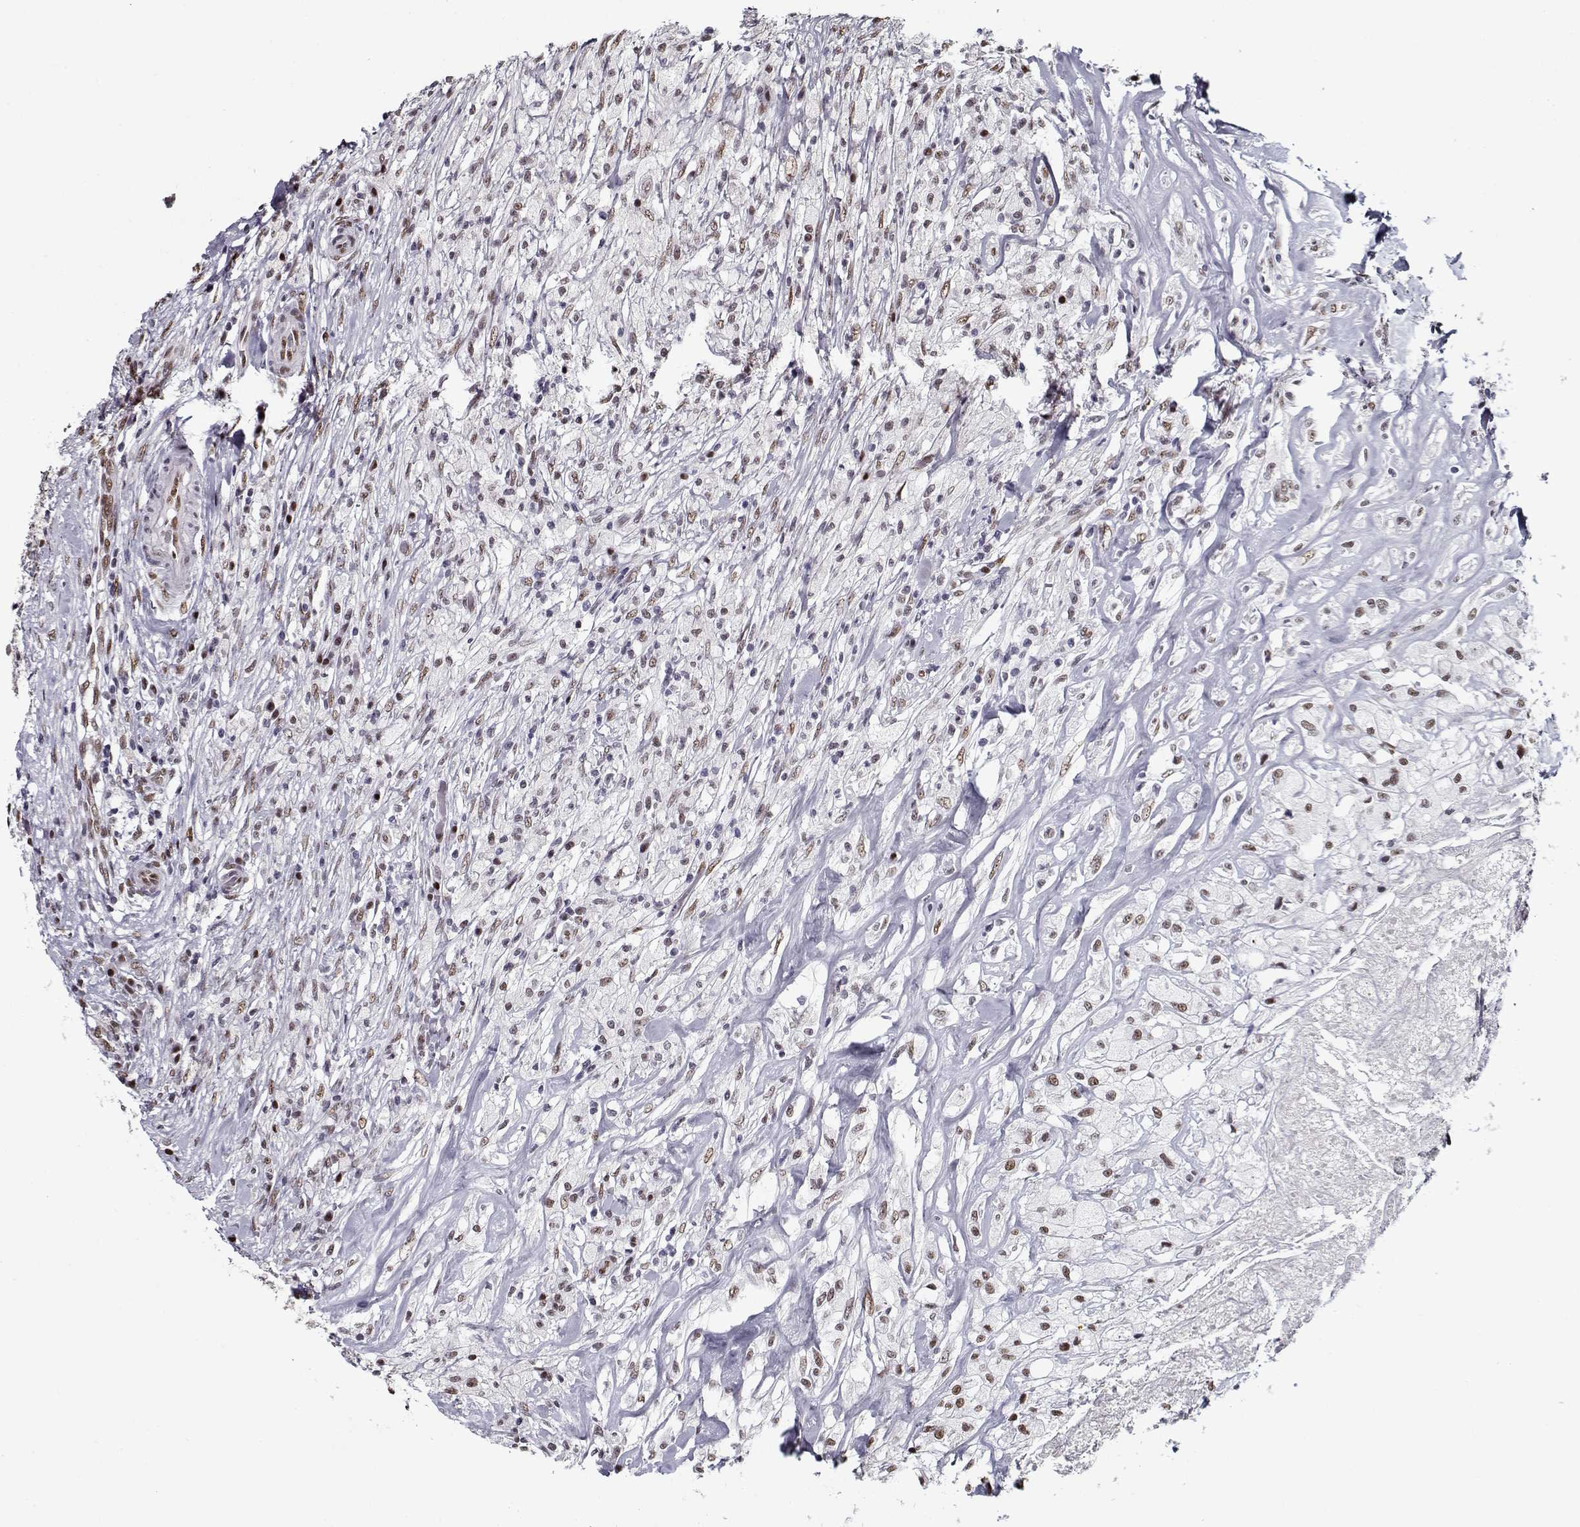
{"staining": {"intensity": "weak", "quantity": "25%-75%", "location": "nuclear"}, "tissue": "testis cancer", "cell_type": "Tumor cells", "image_type": "cancer", "snomed": [{"axis": "morphology", "description": "Necrosis, NOS"}, {"axis": "morphology", "description": "Carcinoma, Embryonal, NOS"}, {"axis": "topography", "description": "Testis"}], "caption": "This histopathology image reveals immunohistochemistry staining of testis cancer (embryonal carcinoma), with low weak nuclear expression in about 25%-75% of tumor cells.", "gene": "PRMT8", "patient": {"sex": "male", "age": 19}}